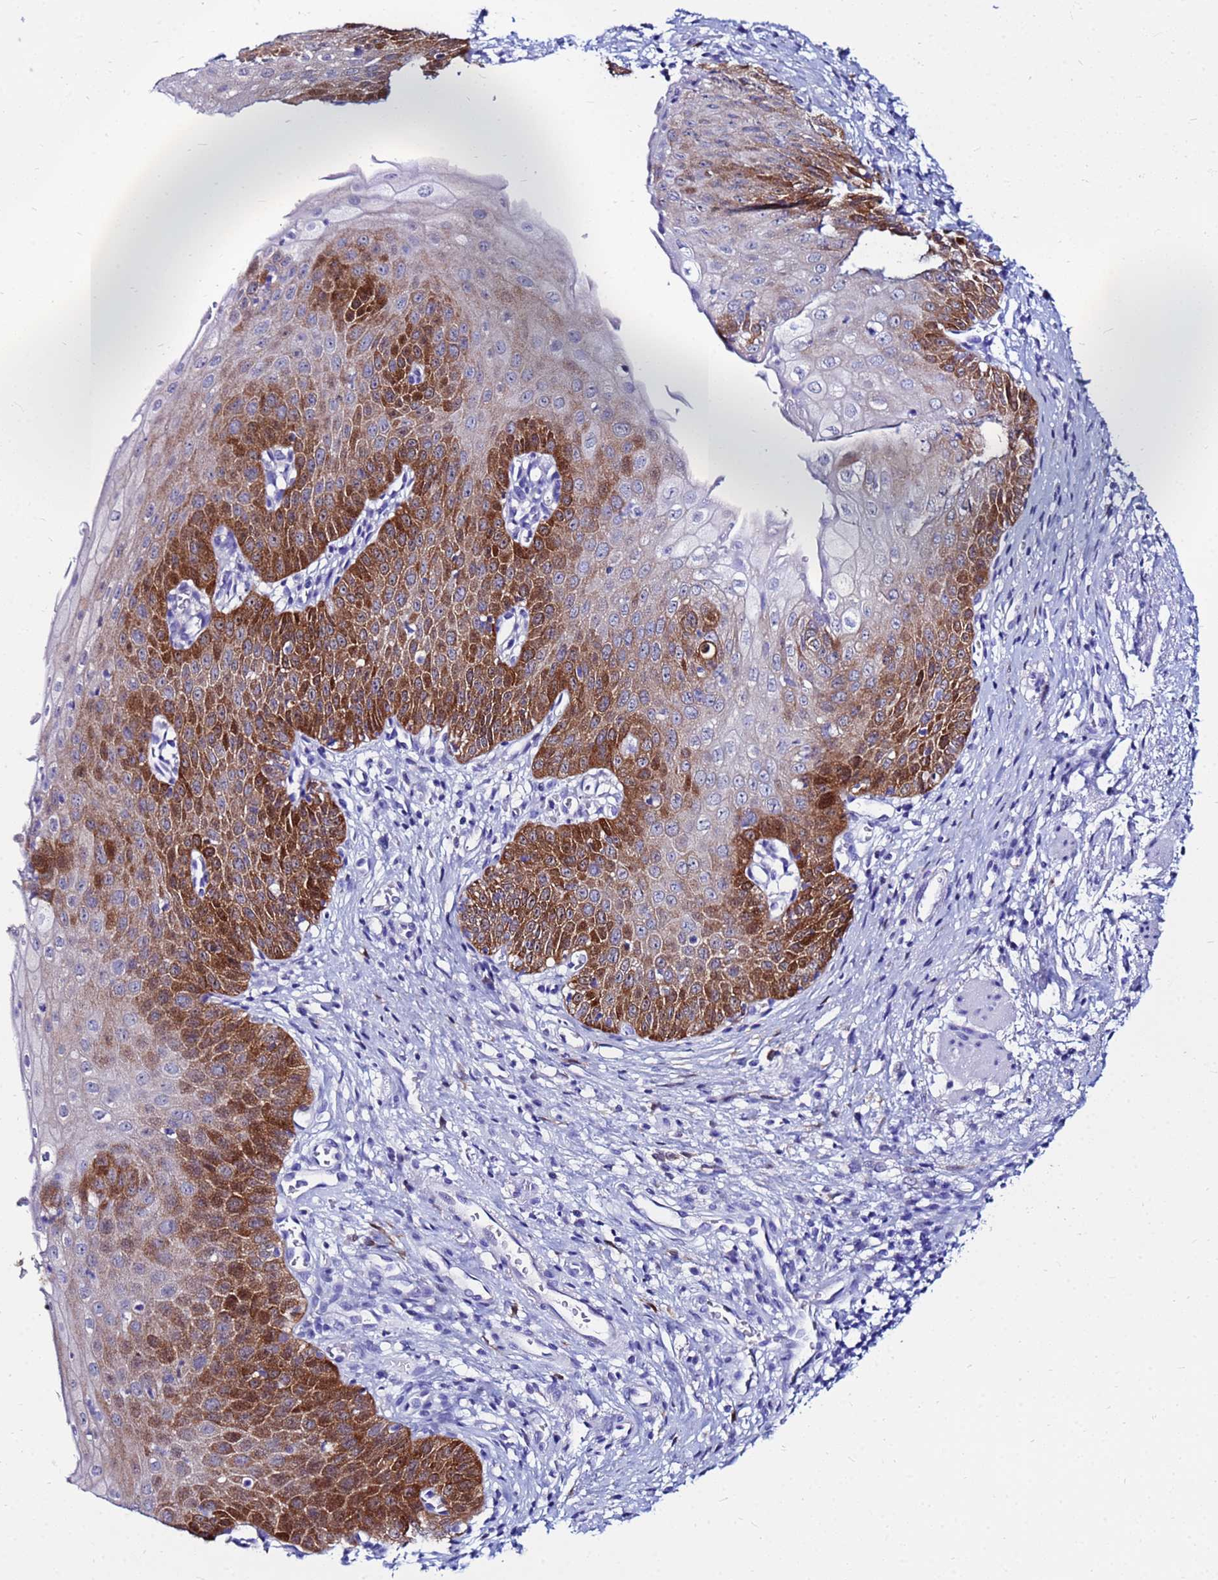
{"staining": {"intensity": "strong", "quantity": ">75%", "location": "cytoplasmic/membranous"}, "tissue": "esophagus", "cell_type": "Squamous epithelial cells", "image_type": "normal", "snomed": [{"axis": "morphology", "description": "Normal tissue, NOS"}, {"axis": "topography", "description": "Esophagus"}], "caption": "DAB immunohistochemical staining of normal esophagus displays strong cytoplasmic/membranous protein staining in about >75% of squamous epithelial cells.", "gene": "PPP1R14C", "patient": {"sex": "male", "age": 71}}